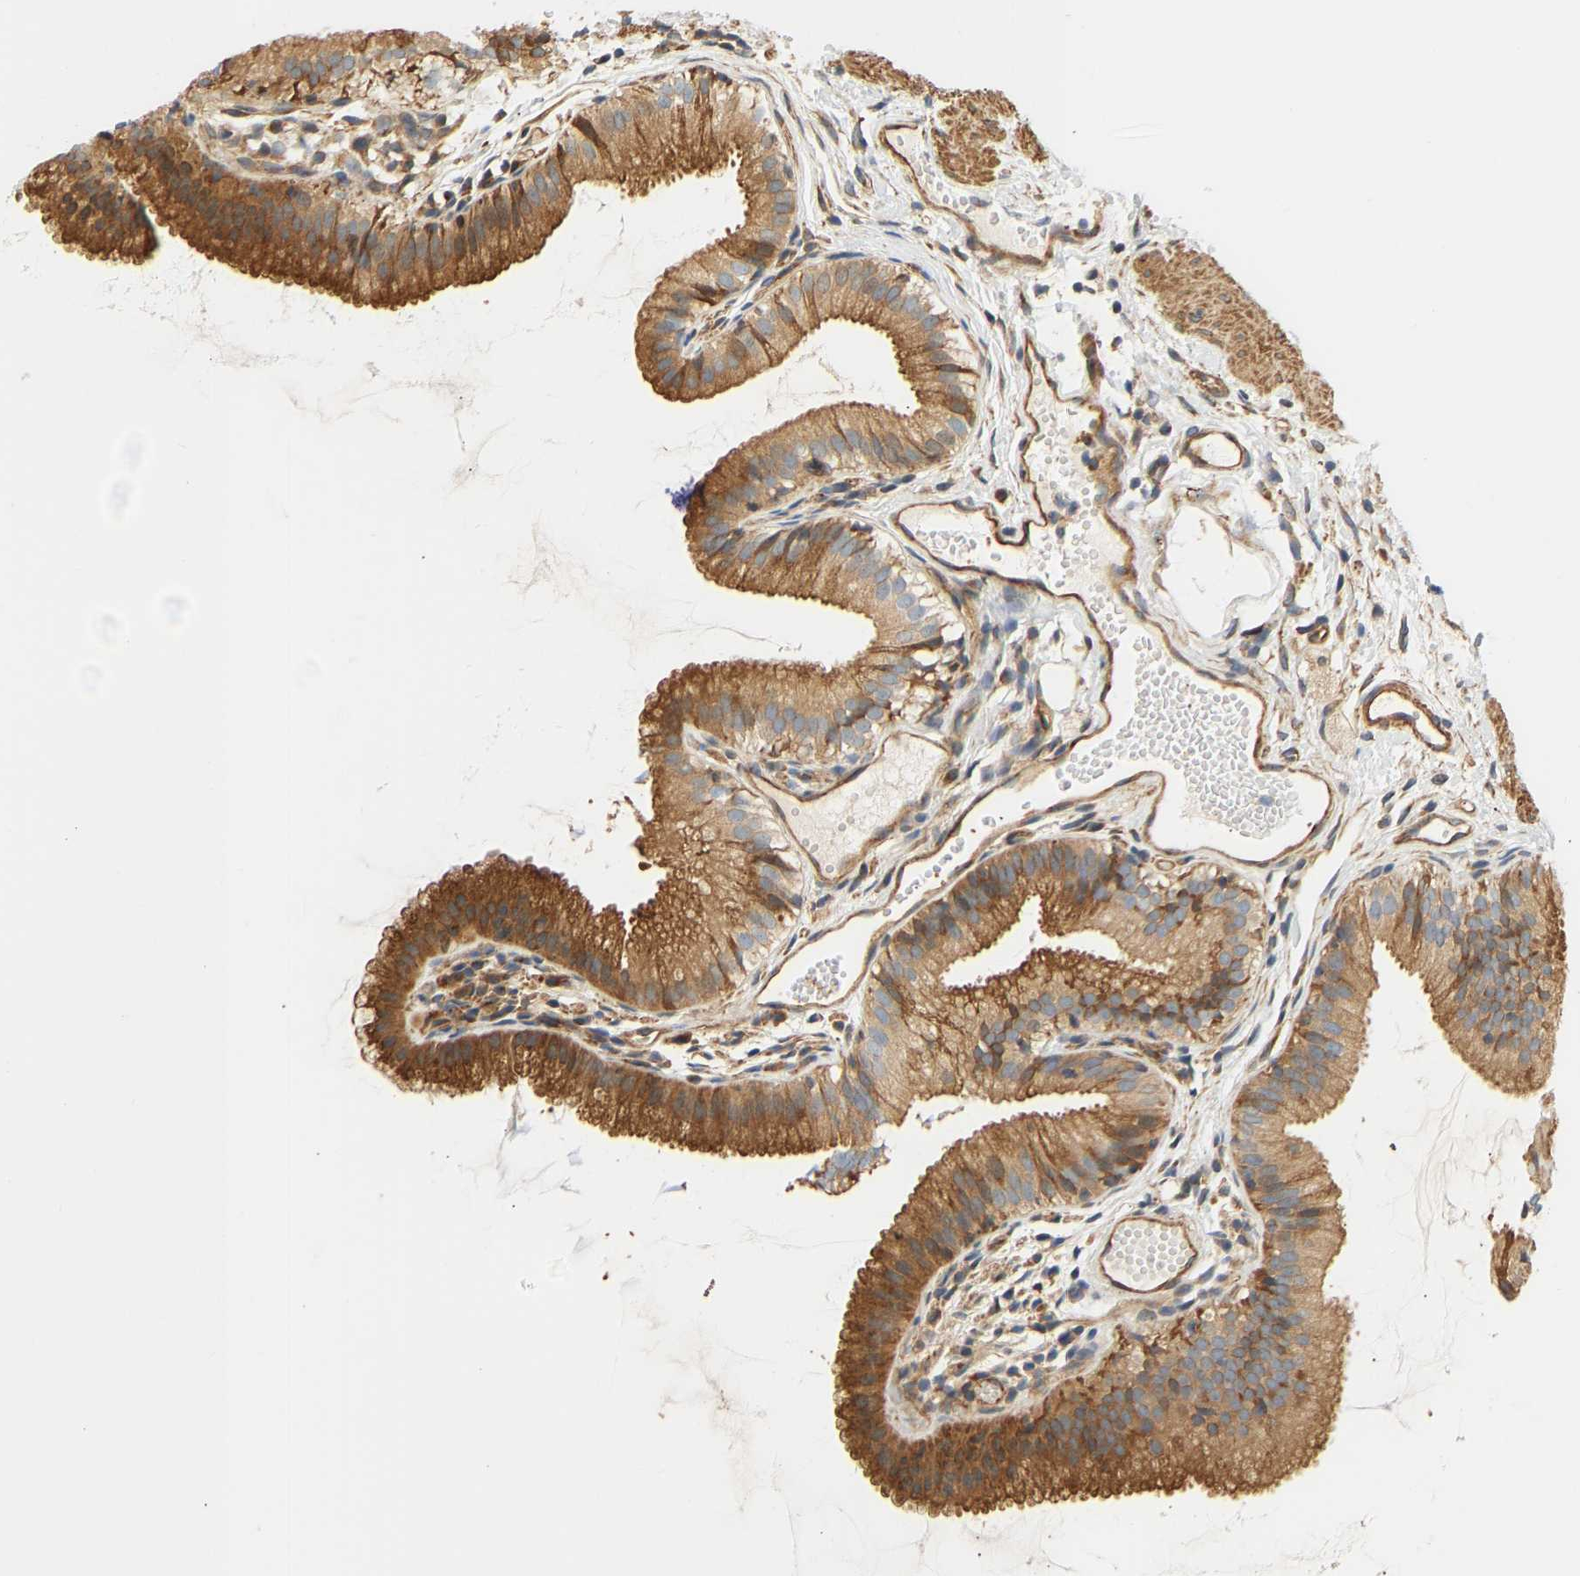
{"staining": {"intensity": "strong", "quantity": ">75%", "location": "cytoplasmic/membranous"}, "tissue": "gallbladder", "cell_type": "Glandular cells", "image_type": "normal", "snomed": [{"axis": "morphology", "description": "Normal tissue, NOS"}, {"axis": "topography", "description": "Gallbladder"}], "caption": "Protein staining shows strong cytoplasmic/membranous expression in about >75% of glandular cells in normal gallbladder. The staining was performed using DAB to visualize the protein expression in brown, while the nuclei were stained in blue with hematoxylin (Magnification: 20x).", "gene": "CEP57", "patient": {"sex": "female", "age": 26}}